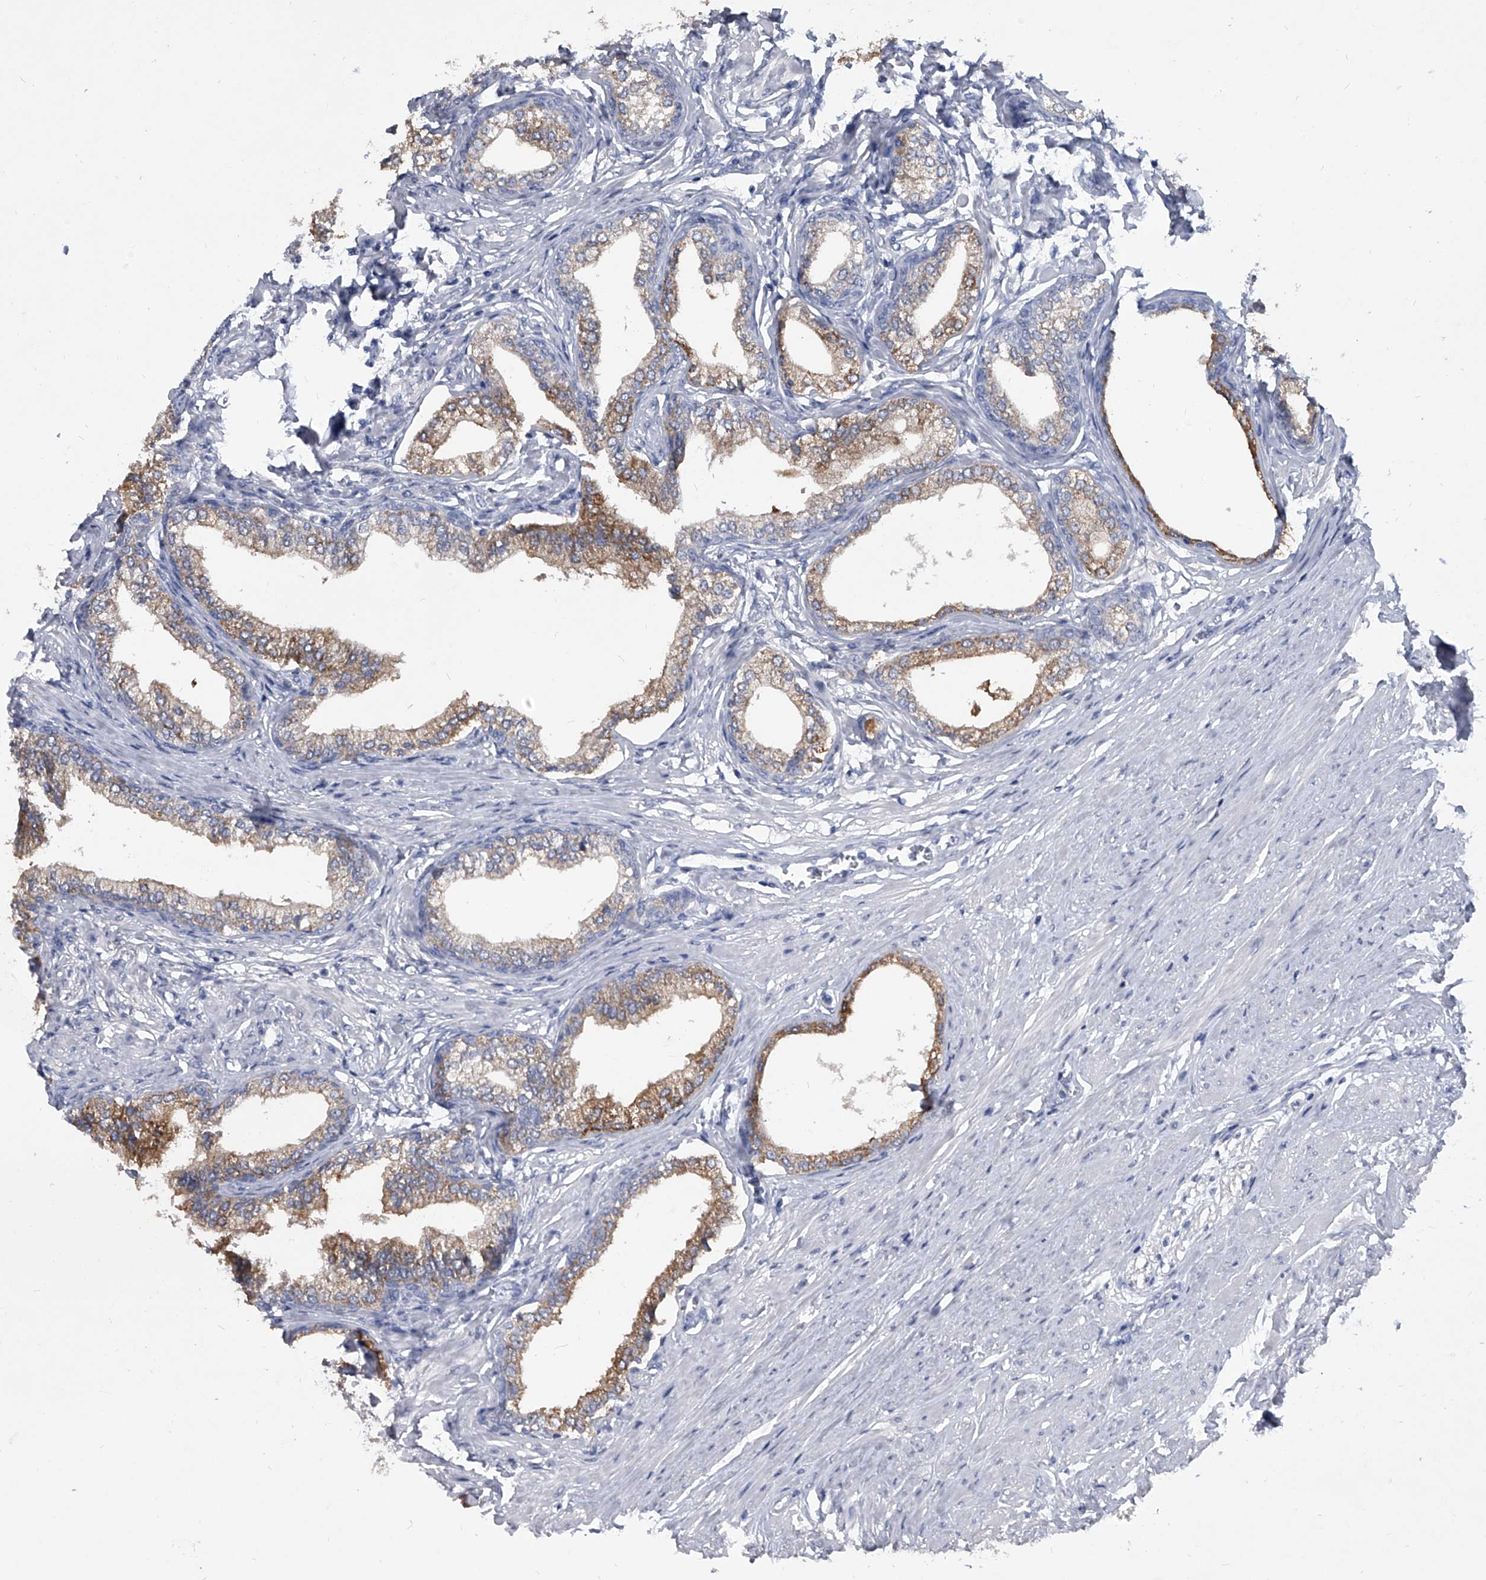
{"staining": {"intensity": "strong", "quantity": "25%-75%", "location": "cytoplasmic/membranous"}, "tissue": "prostate", "cell_type": "Glandular cells", "image_type": "normal", "snomed": [{"axis": "morphology", "description": "Normal tissue, NOS"}, {"axis": "morphology", "description": "Urothelial carcinoma, Low grade"}, {"axis": "topography", "description": "Urinary bladder"}, {"axis": "topography", "description": "Prostate"}], "caption": "Human prostate stained with a brown dye shows strong cytoplasmic/membranous positive positivity in approximately 25%-75% of glandular cells.", "gene": "BCAS1", "patient": {"sex": "male", "age": 60}}